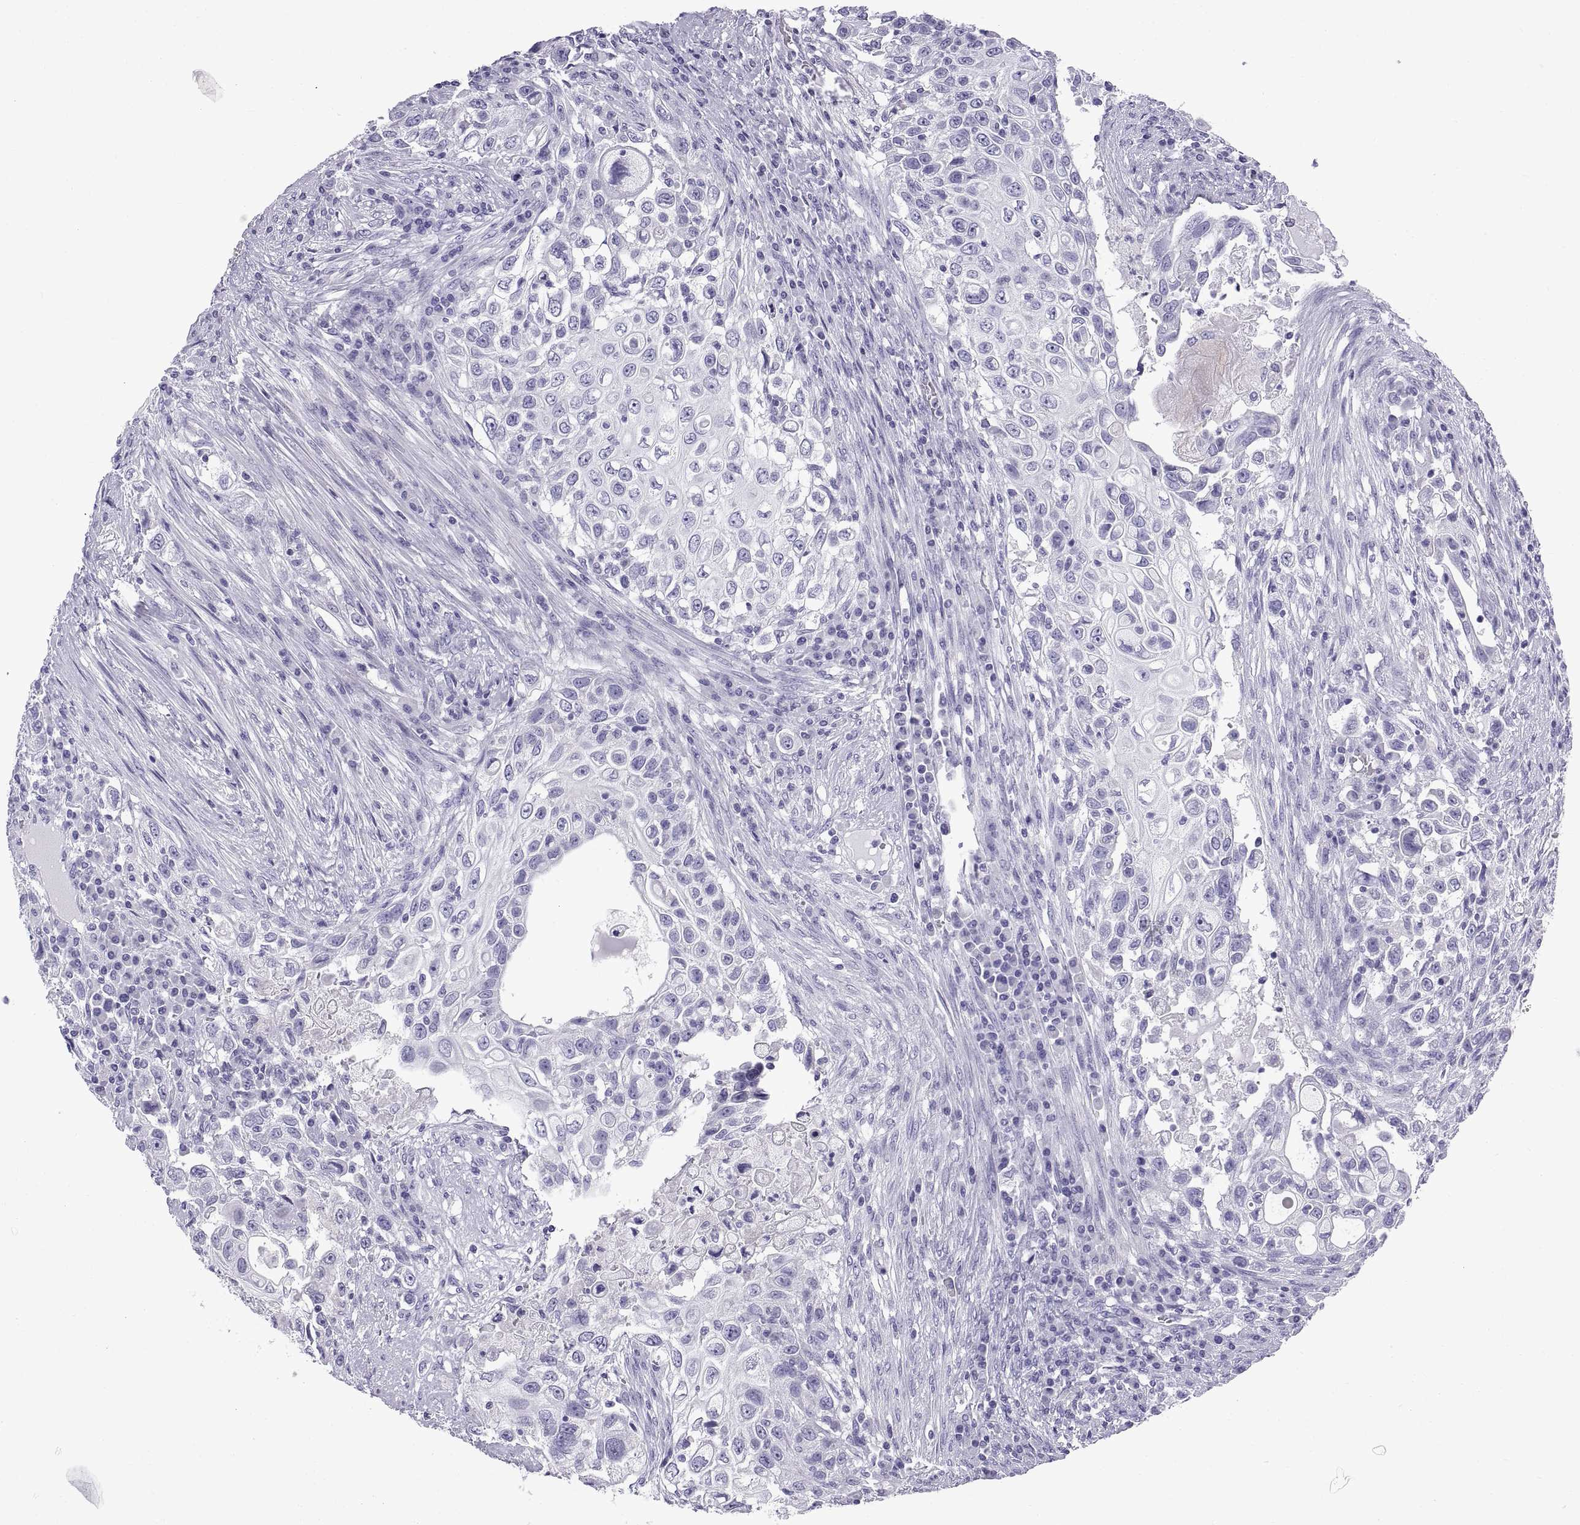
{"staining": {"intensity": "negative", "quantity": "none", "location": "none"}, "tissue": "urothelial cancer", "cell_type": "Tumor cells", "image_type": "cancer", "snomed": [{"axis": "morphology", "description": "Urothelial carcinoma, High grade"}, {"axis": "topography", "description": "Urinary bladder"}], "caption": "This is a micrograph of IHC staining of urothelial carcinoma (high-grade), which shows no staining in tumor cells. (Stains: DAB IHC with hematoxylin counter stain, Microscopy: brightfield microscopy at high magnification).", "gene": "SPDYE1", "patient": {"sex": "female", "age": 56}}